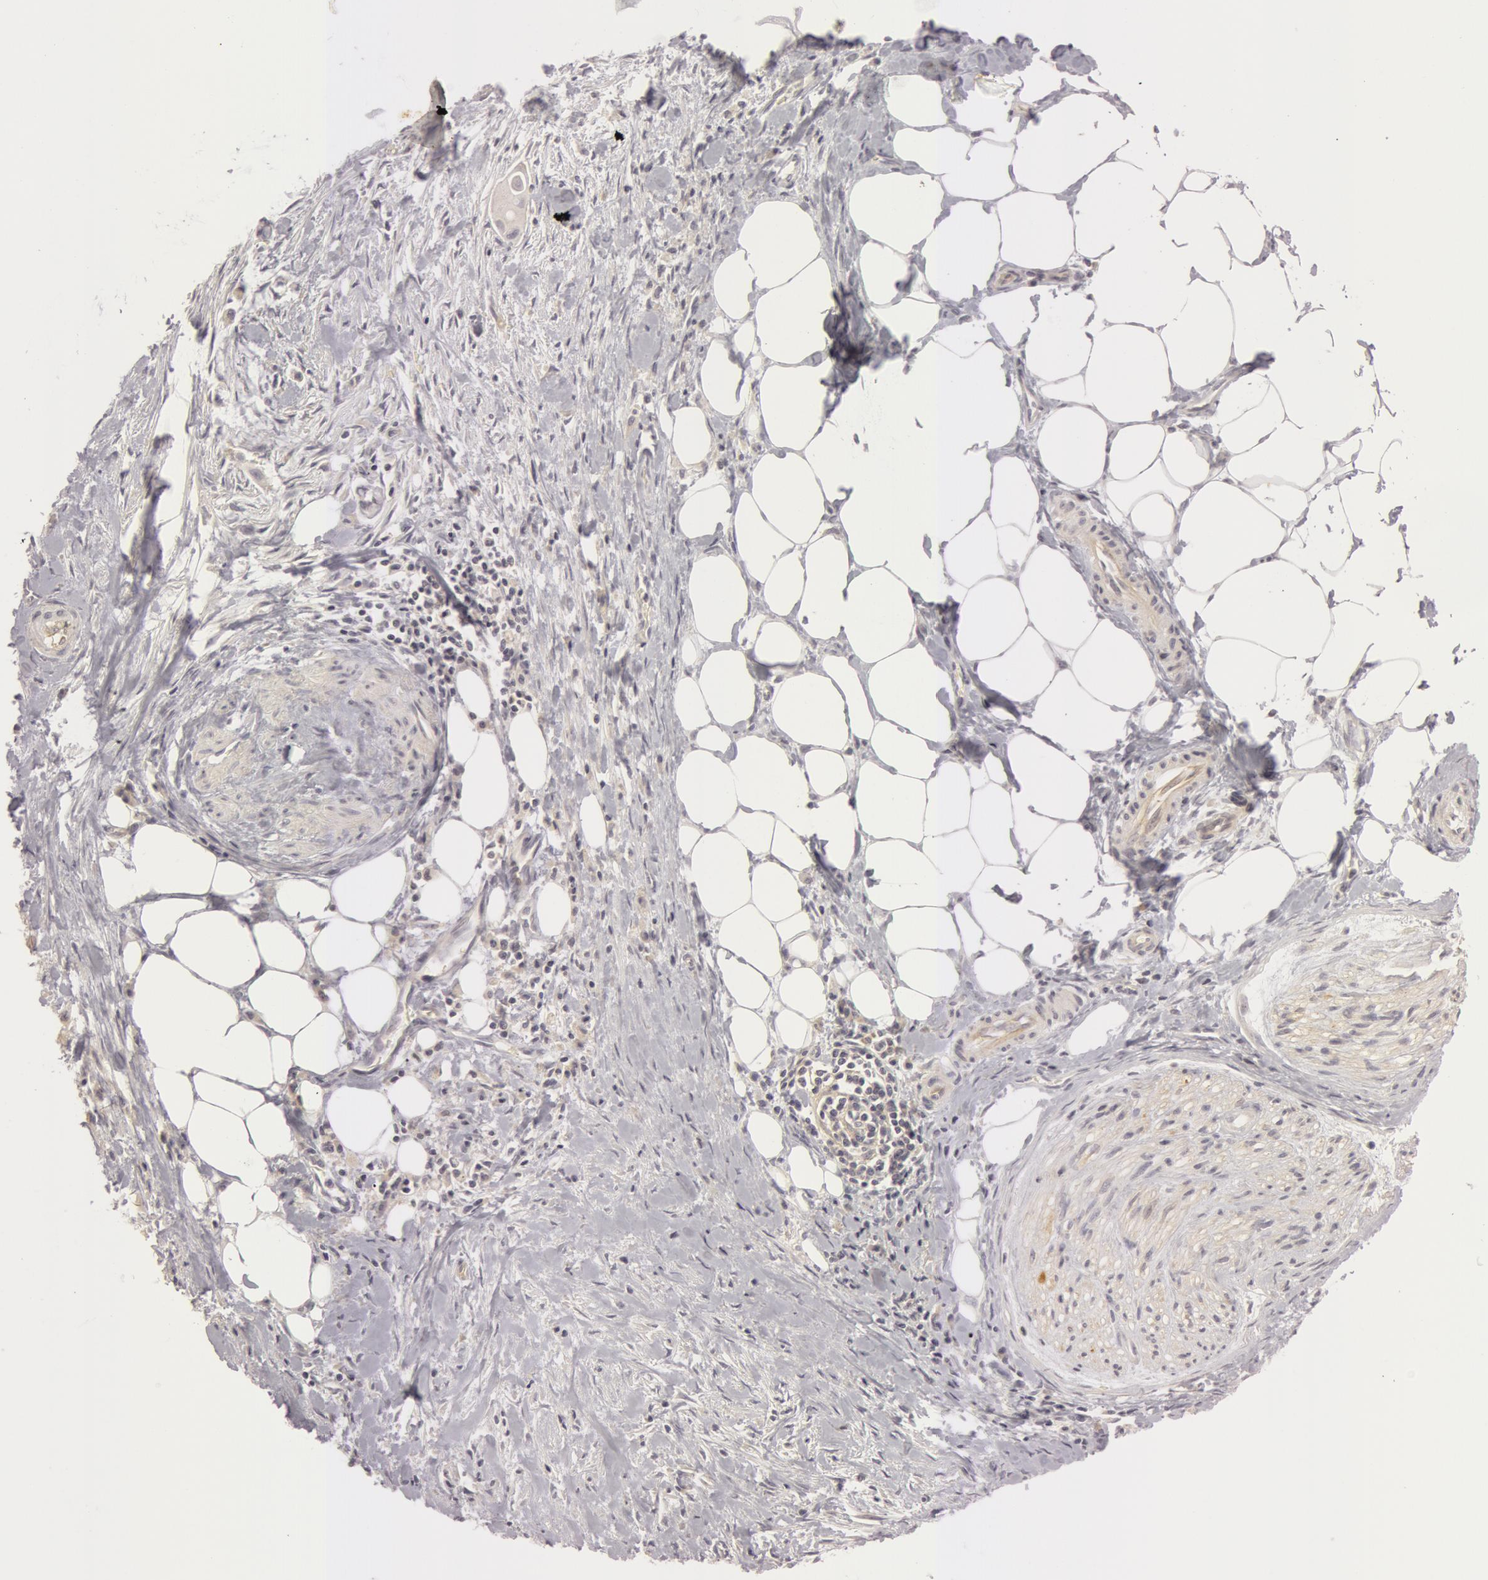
{"staining": {"intensity": "weak", "quantity": "25%-75%", "location": "cytoplasmic/membranous"}, "tissue": "pancreatic cancer", "cell_type": "Tumor cells", "image_type": "cancer", "snomed": [{"axis": "morphology", "description": "Adenocarcinoma, NOS"}, {"axis": "topography", "description": "Pancreas"}], "caption": "Immunohistochemical staining of pancreatic cancer displays low levels of weak cytoplasmic/membranous positivity in about 25%-75% of tumor cells. The staining was performed using DAB (3,3'-diaminobenzidine), with brown indicating positive protein expression. Nuclei are stained blue with hematoxylin.", "gene": "RALGAPA1", "patient": {"sex": "male", "age": 59}}